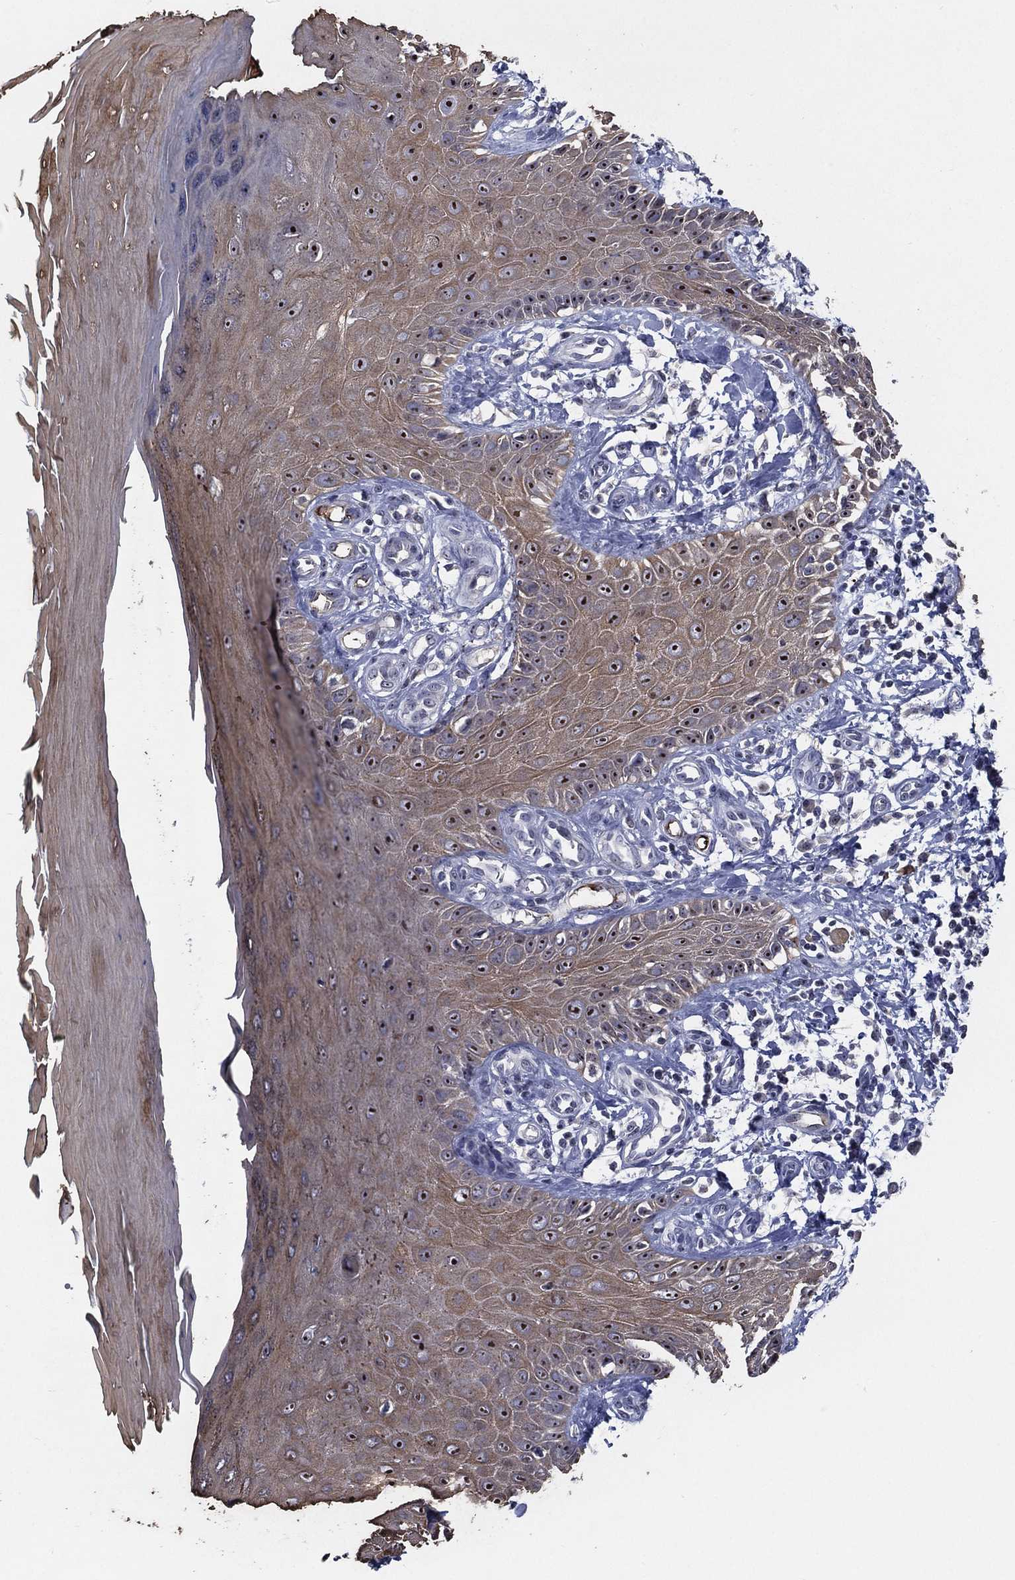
{"staining": {"intensity": "negative", "quantity": "none", "location": "none"}, "tissue": "skin", "cell_type": "Fibroblasts", "image_type": "normal", "snomed": [{"axis": "morphology", "description": "Normal tissue, NOS"}, {"axis": "morphology", "description": "Inflammation, NOS"}, {"axis": "morphology", "description": "Fibrosis, NOS"}, {"axis": "topography", "description": "Skin"}], "caption": "Fibroblasts are negative for brown protein staining in normal skin. (Stains: DAB immunohistochemistry (IHC) with hematoxylin counter stain, Microscopy: brightfield microscopy at high magnification).", "gene": "EFNA1", "patient": {"sex": "male", "age": 71}}